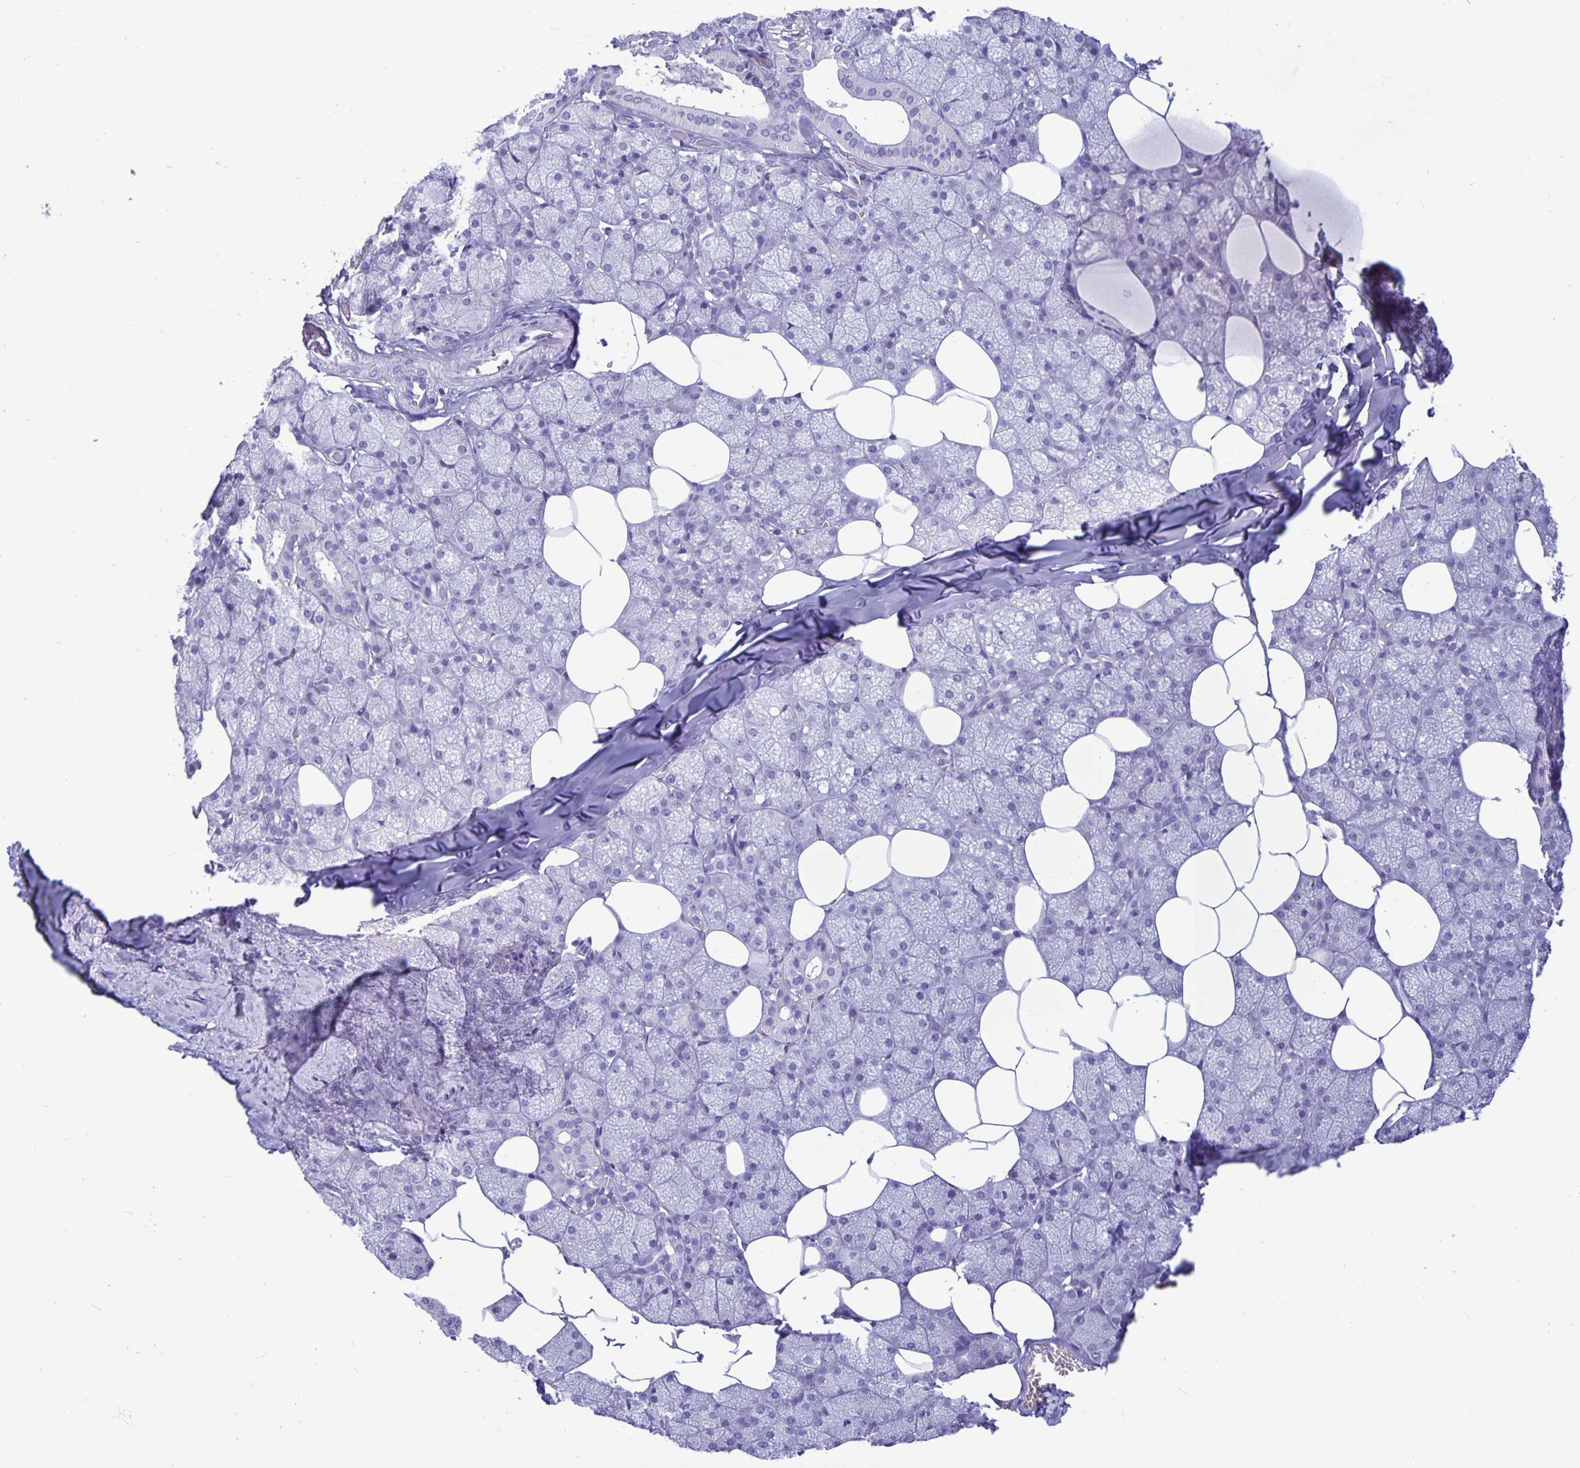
{"staining": {"intensity": "negative", "quantity": "none", "location": "none"}, "tissue": "salivary gland", "cell_type": "Glandular cells", "image_type": "normal", "snomed": [{"axis": "morphology", "description": "Normal tissue, NOS"}, {"axis": "topography", "description": "Salivary gland"}, {"axis": "topography", "description": "Peripheral nerve tissue"}], "caption": "Salivary gland stained for a protein using IHC demonstrates no staining glandular cells.", "gene": "BPIFA3", "patient": {"sex": "male", "age": 38}}